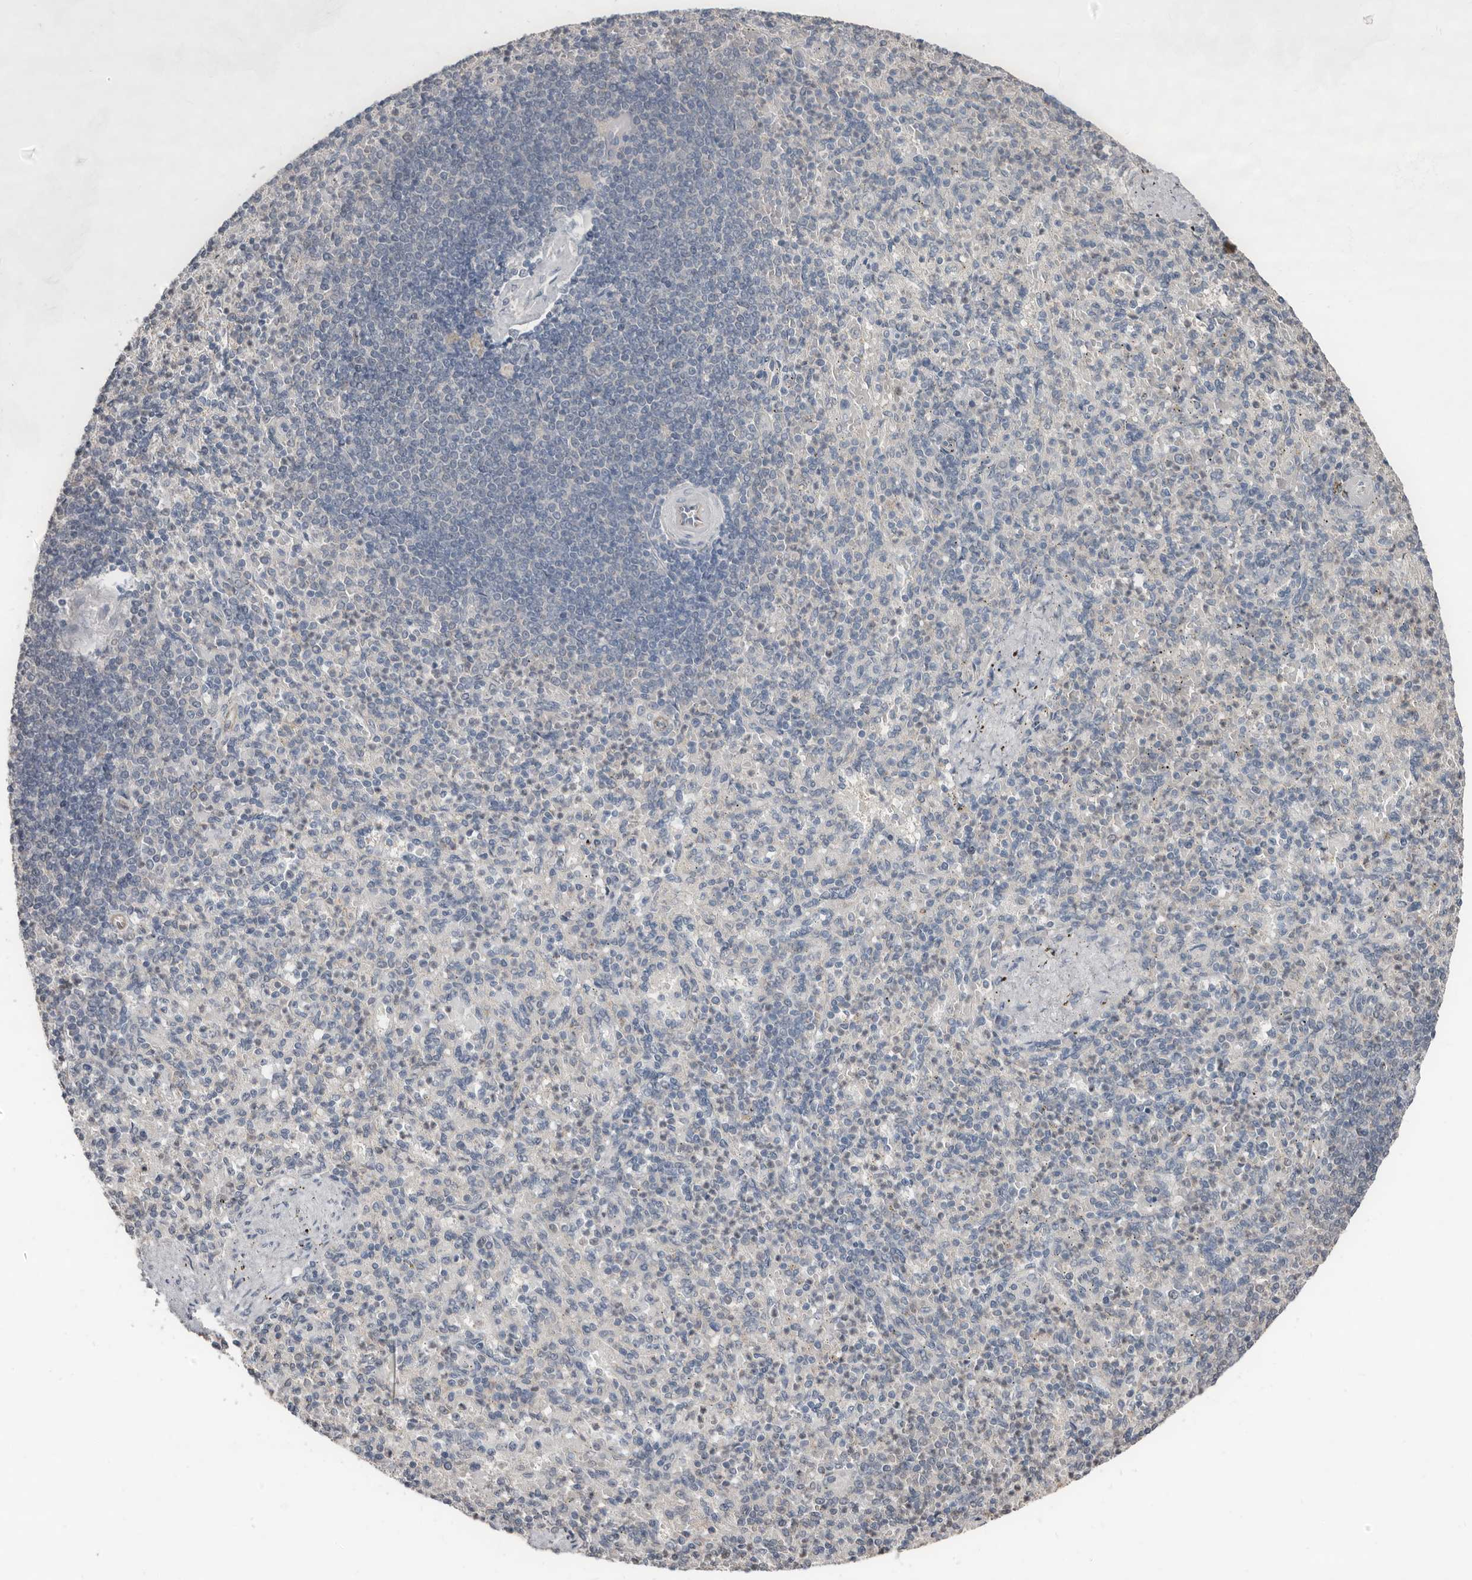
{"staining": {"intensity": "negative", "quantity": "none", "location": "none"}, "tissue": "spleen", "cell_type": "Cells in red pulp", "image_type": "normal", "snomed": [{"axis": "morphology", "description": "Normal tissue, NOS"}, {"axis": "topography", "description": "Spleen"}], "caption": "The IHC image has no significant positivity in cells in red pulp of spleen.", "gene": "LRGUK", "patient": {"sex": "female", "age": 74}}